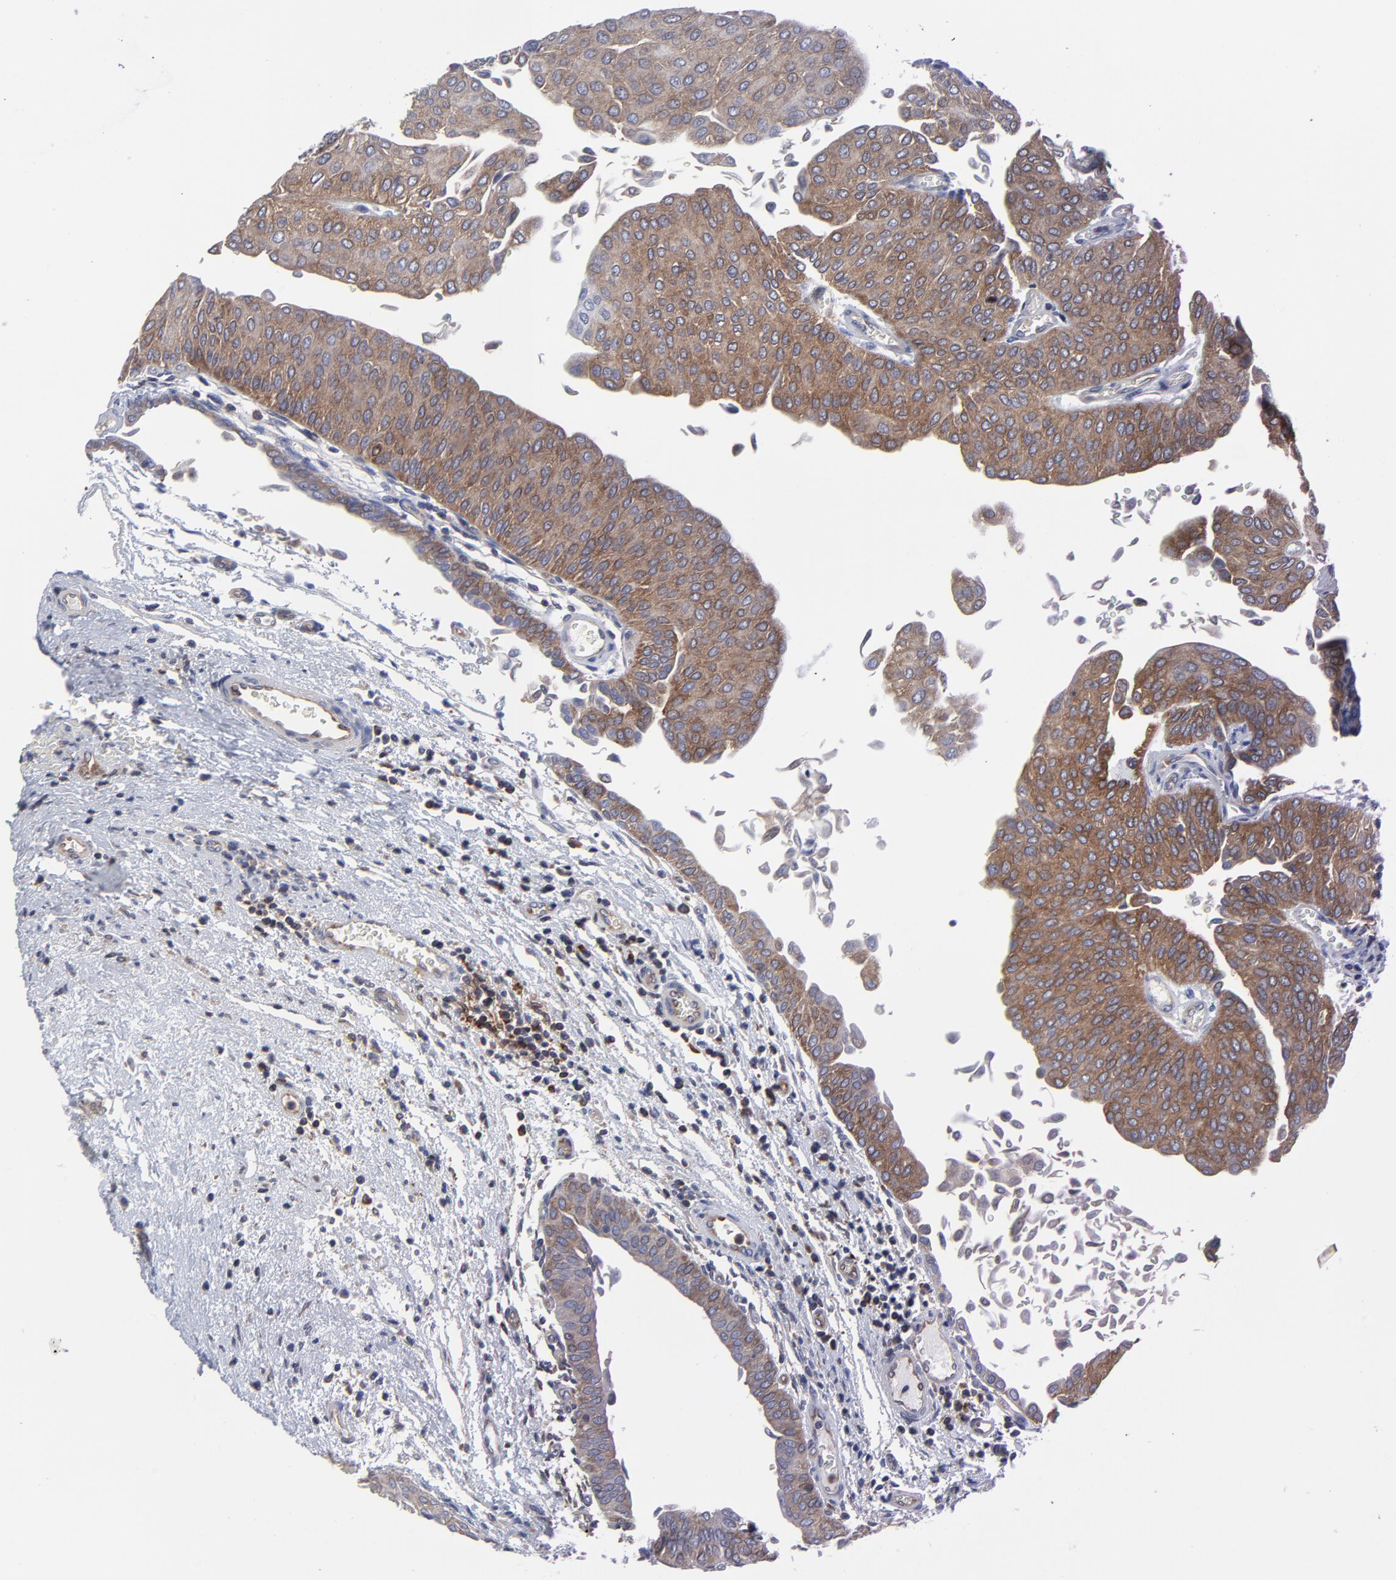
{"staining": {"intensity": "weak", "quantity": ">75%", "location": "cytoplasmic/membranous"}, "tissue": "urothelial cancer", "cell_type": "Tumor cells", "image_type": "cancer", "snomed": [{"axis": "morphology", "description": "Urothelial carcinoma, Low grade"}, {"axis": "topography", "description": "Urinary bladder"}], "caption": "Protein analysis of urothelial carcinoma (low-grade) tissue demonstrates weak cytoplasmic/membranous staining in approximately >75% of tumor cells.", "gene": "NFKBIA", "patient": {"sex": "male", "age": 64}}